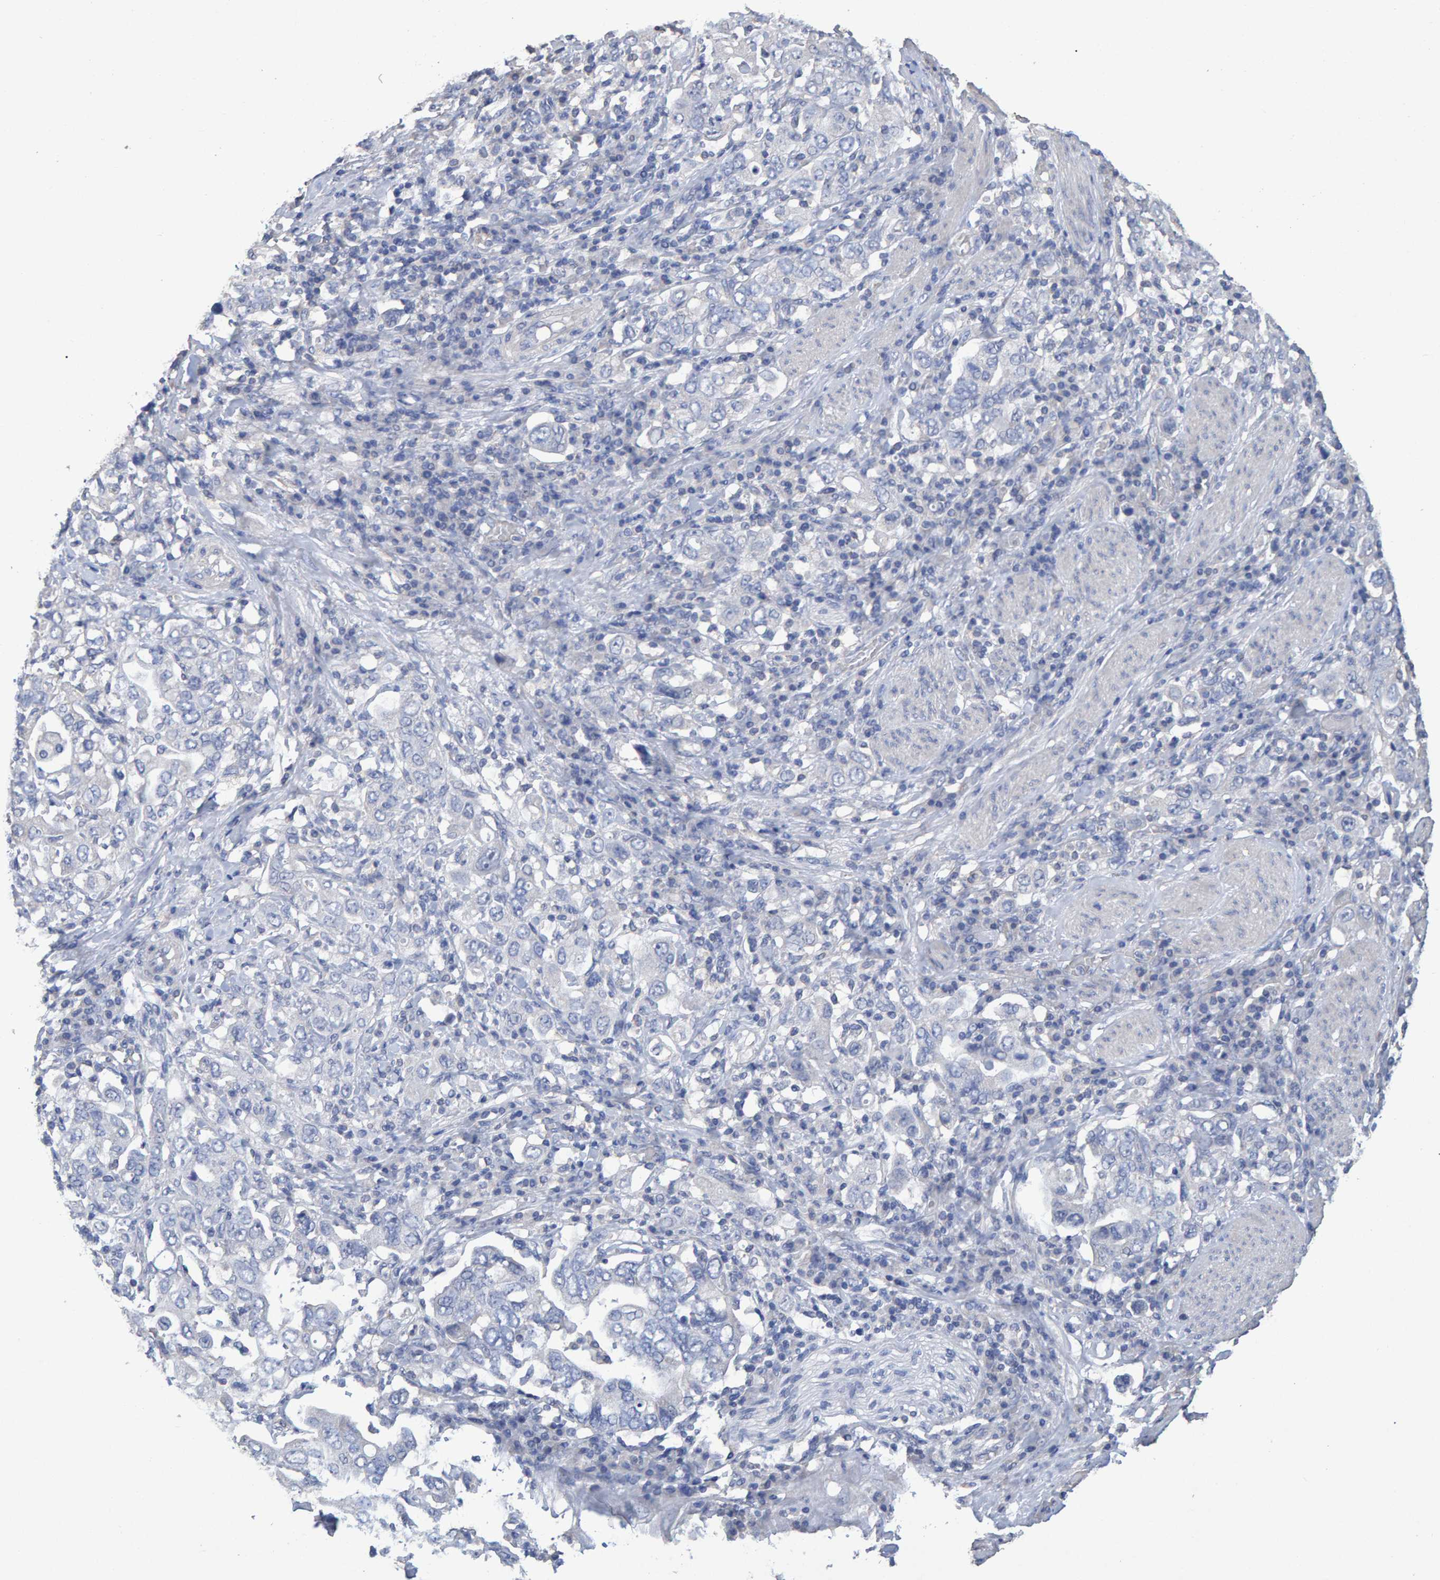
{"staining": {"intensity": "negative", "quantity": "none", "location": "none"}, "tissue": "stomach cancer", "cell_type": "Tumor cells", "image_type": "cancer", "snomed": [{"axis": "morphology", "description": "Adenocarcinoma, NOS"}, {"axis": "topography", "description": "Stomach, upper"}], "caption": "High power microscopy image of an IHC photomicrograph of adenocarcinoma (stomach), revealing no significant staining in tumor cells. The staining was performed using DAB (3,3'-diaminobenzidine) to visualize the protein expression in brown, while the nuclei were stained in blue with hematoxylin (Magnification: 20x).", "gene": "HEMGN", "patient": {"sex": "male", "age": 62}}